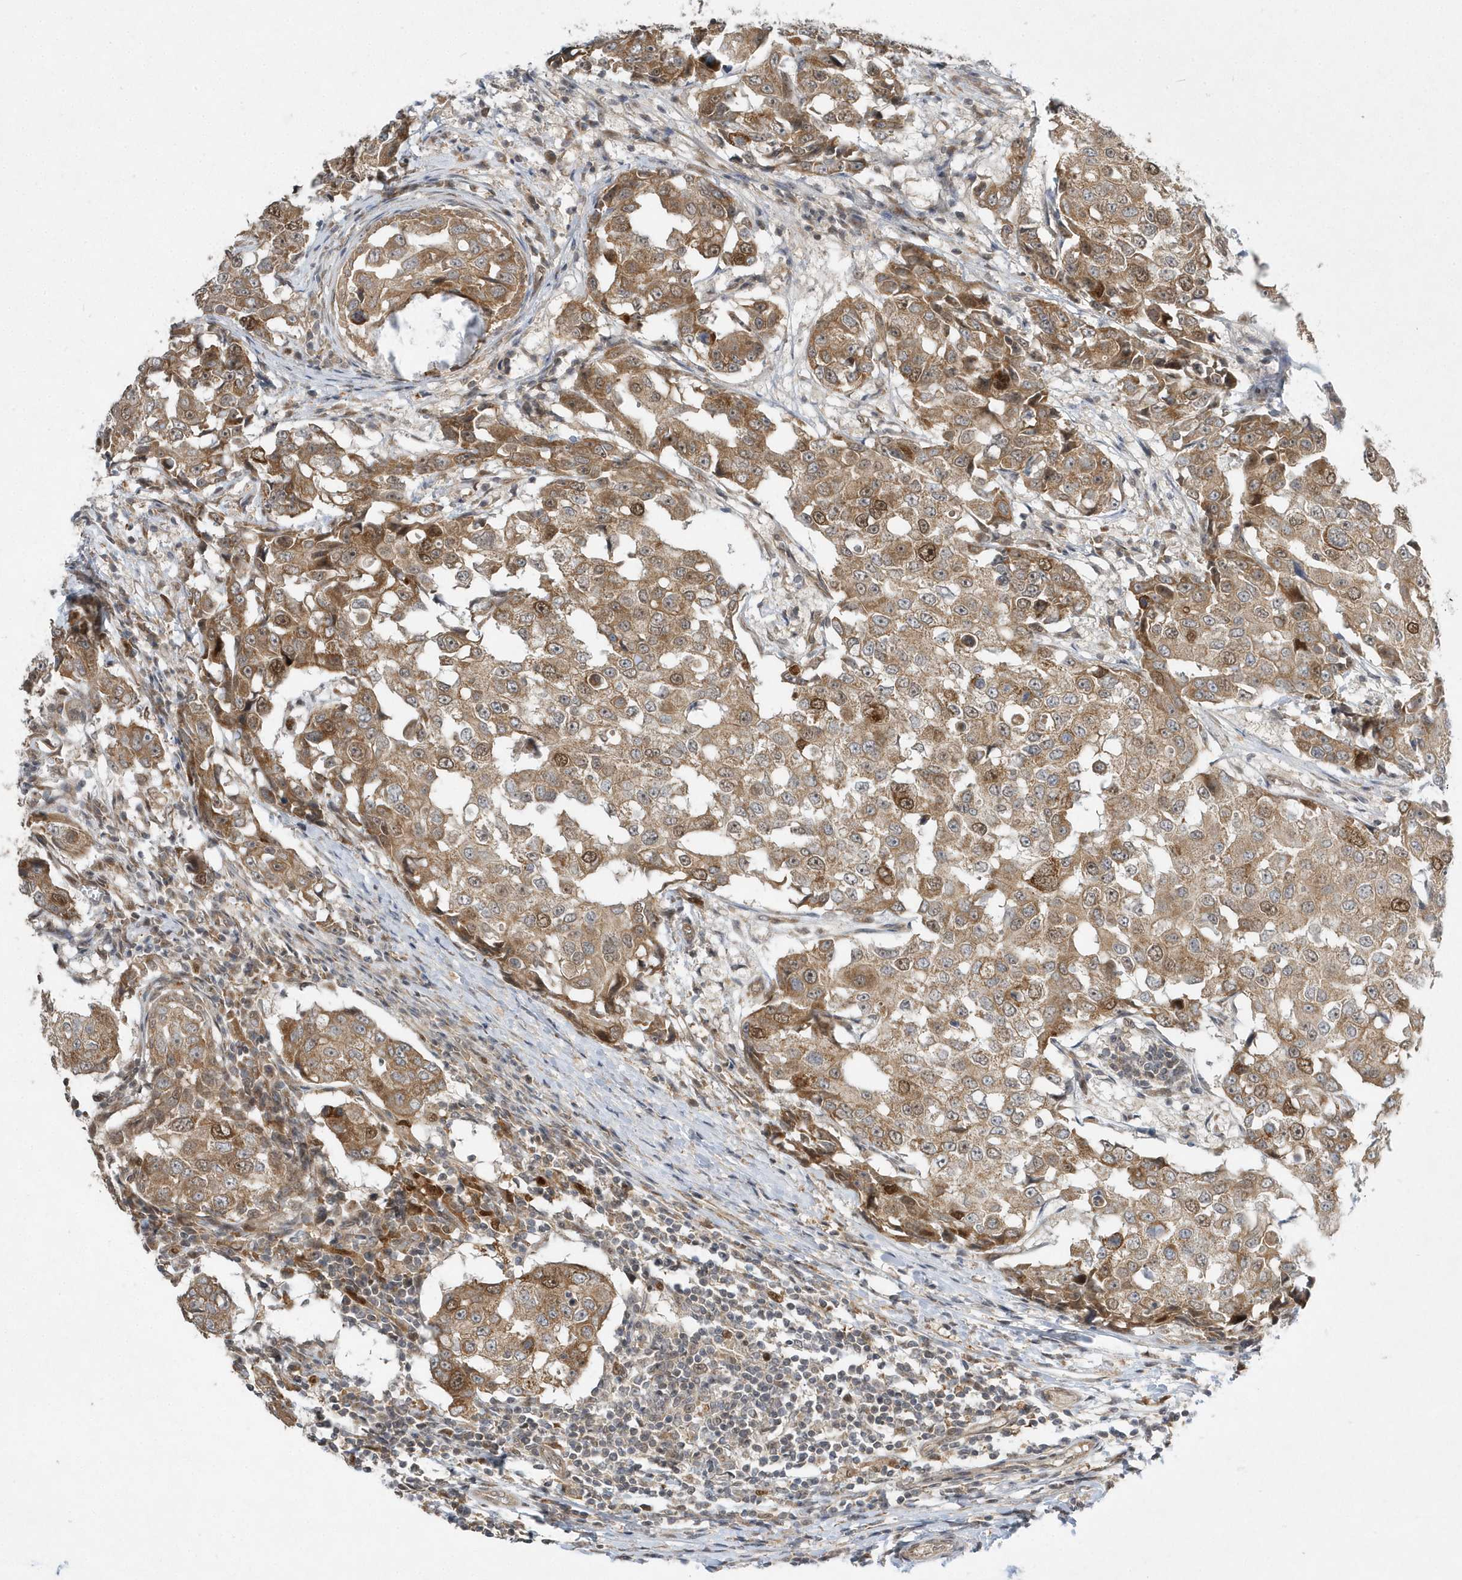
{"staining": {"intensity": "moderate", "quantity": ">75%", "location": "cytoplasmic/membranous,nuclear"}, "tissue": "breast cancer", "cell_type": "Tumor cells", "image_type": "cancer", "snomed": [{"axis": "morphology", "description": "Duct carcinoma"}, {"axis": "topography", "description": "Breast"}], "caption": "DAB immunohistochemical staining of breast cancer (invasive ductal carcinoma) displays moderate cytoplasmic/membranous and nuclear protein staining in approximately >75% of tumor cells. The staining was performed using DAB (3,3'-diaminobenzidine) to visualize the protein expression in brown, while the nuclei were stained in blue with hematoxylin (Magnification: 20x).", "gene": "MXI1", "patient": {"sex": "female", "age": 27}}